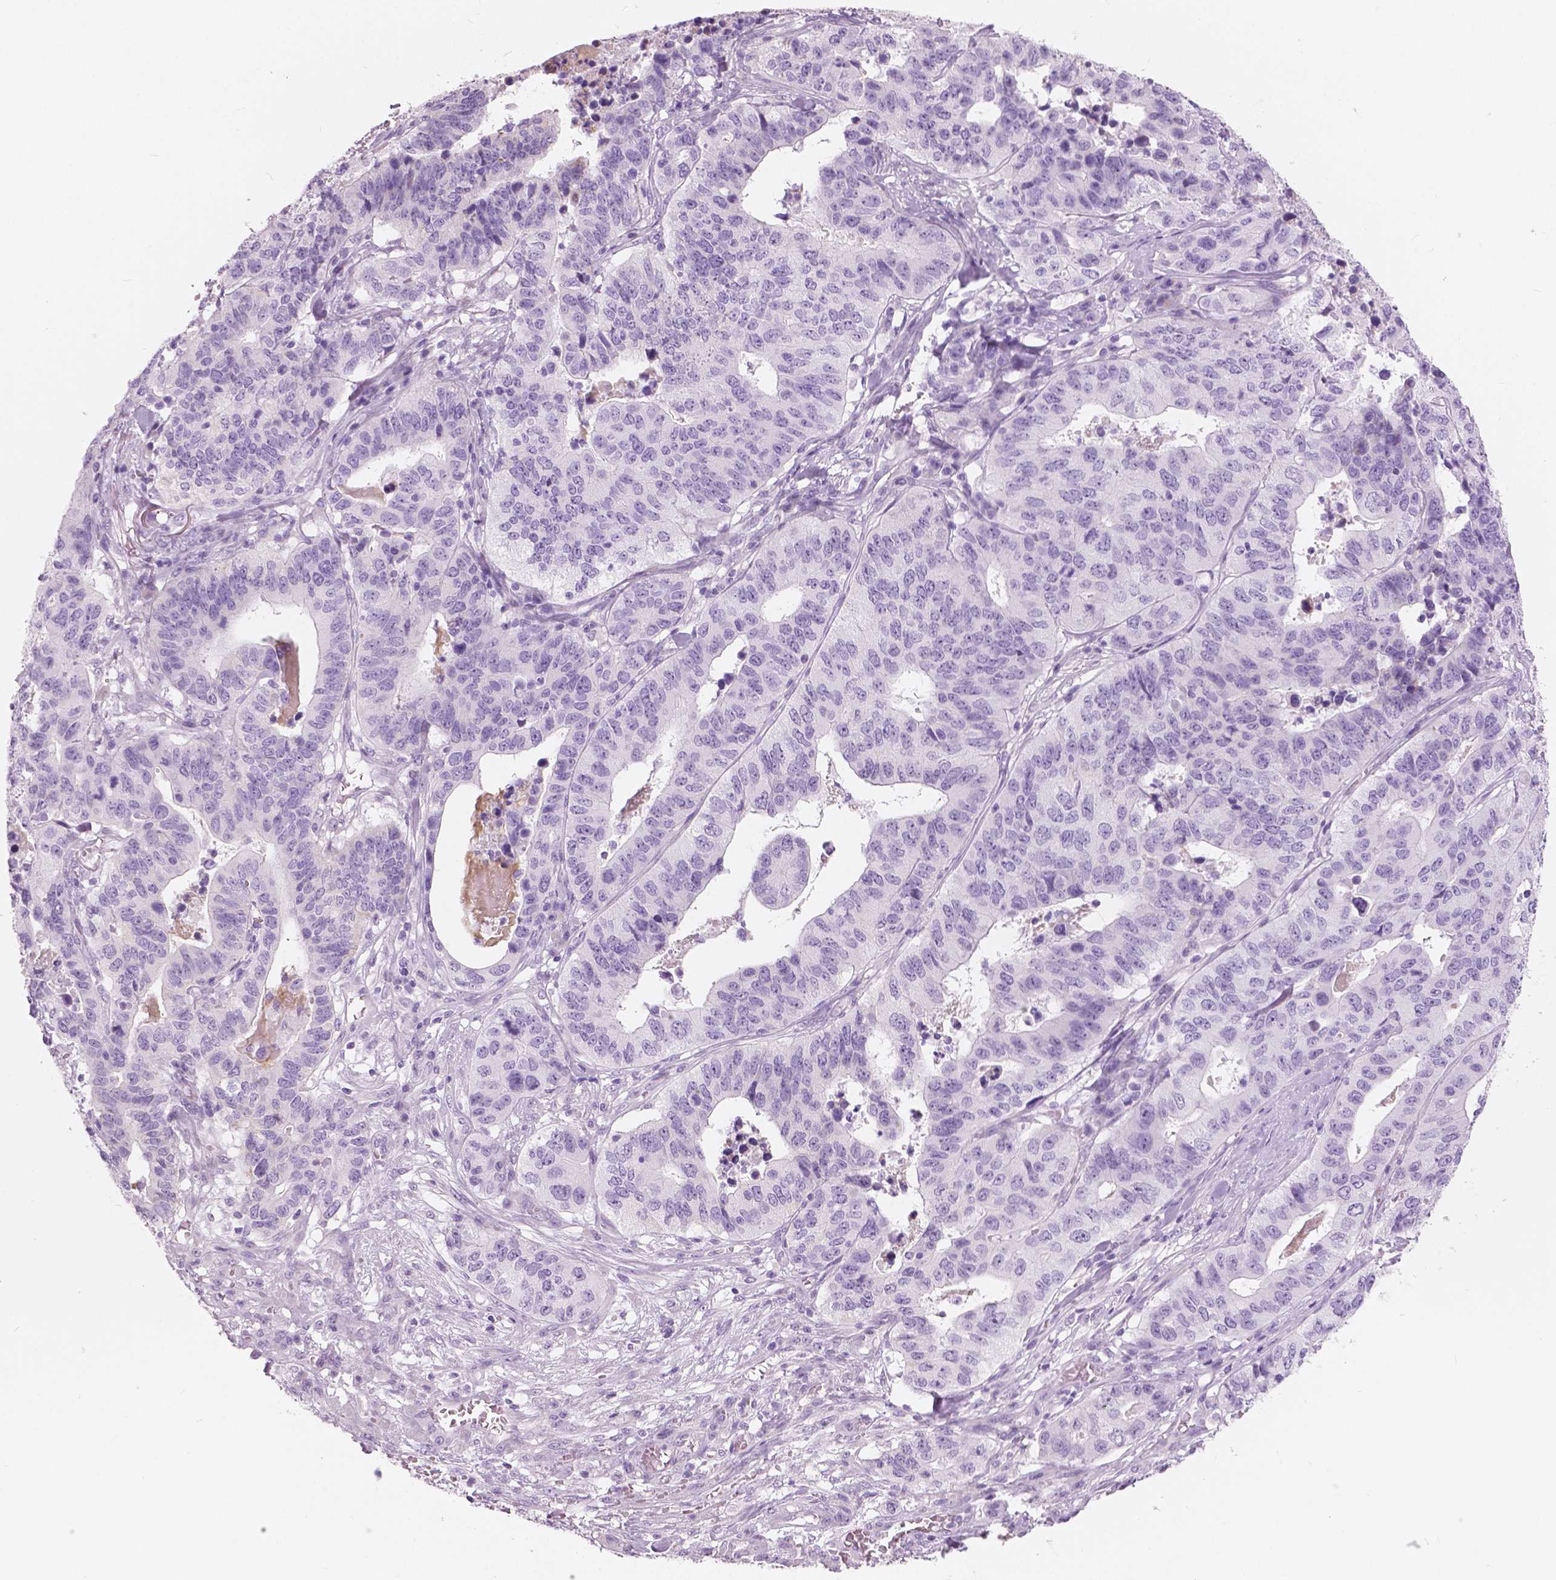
{"staining": {"intensity": "negative", "quantity": "none", "location": "none"}, "tissue": "stomach cancer", "cell_type": "Tumor cells", "image_type": "cancer", "snomed": [{"axis": "morphology", "description": "Adenocarcinoma, NOS"}, {"axis": "topography", "description": "Stomach, upper"}], "caption": "IHC micrograph of stomach cancer (adenocarcinoma) stained for a protein (brown), which displays no staining in tumor cells. (Brightfield microscopy of DAB (3,3'-diaminobenzidine) immunohistochemistry at high magnification).", "gene": "A4GNT", "patient": {"sex": "female", "age": 67}}